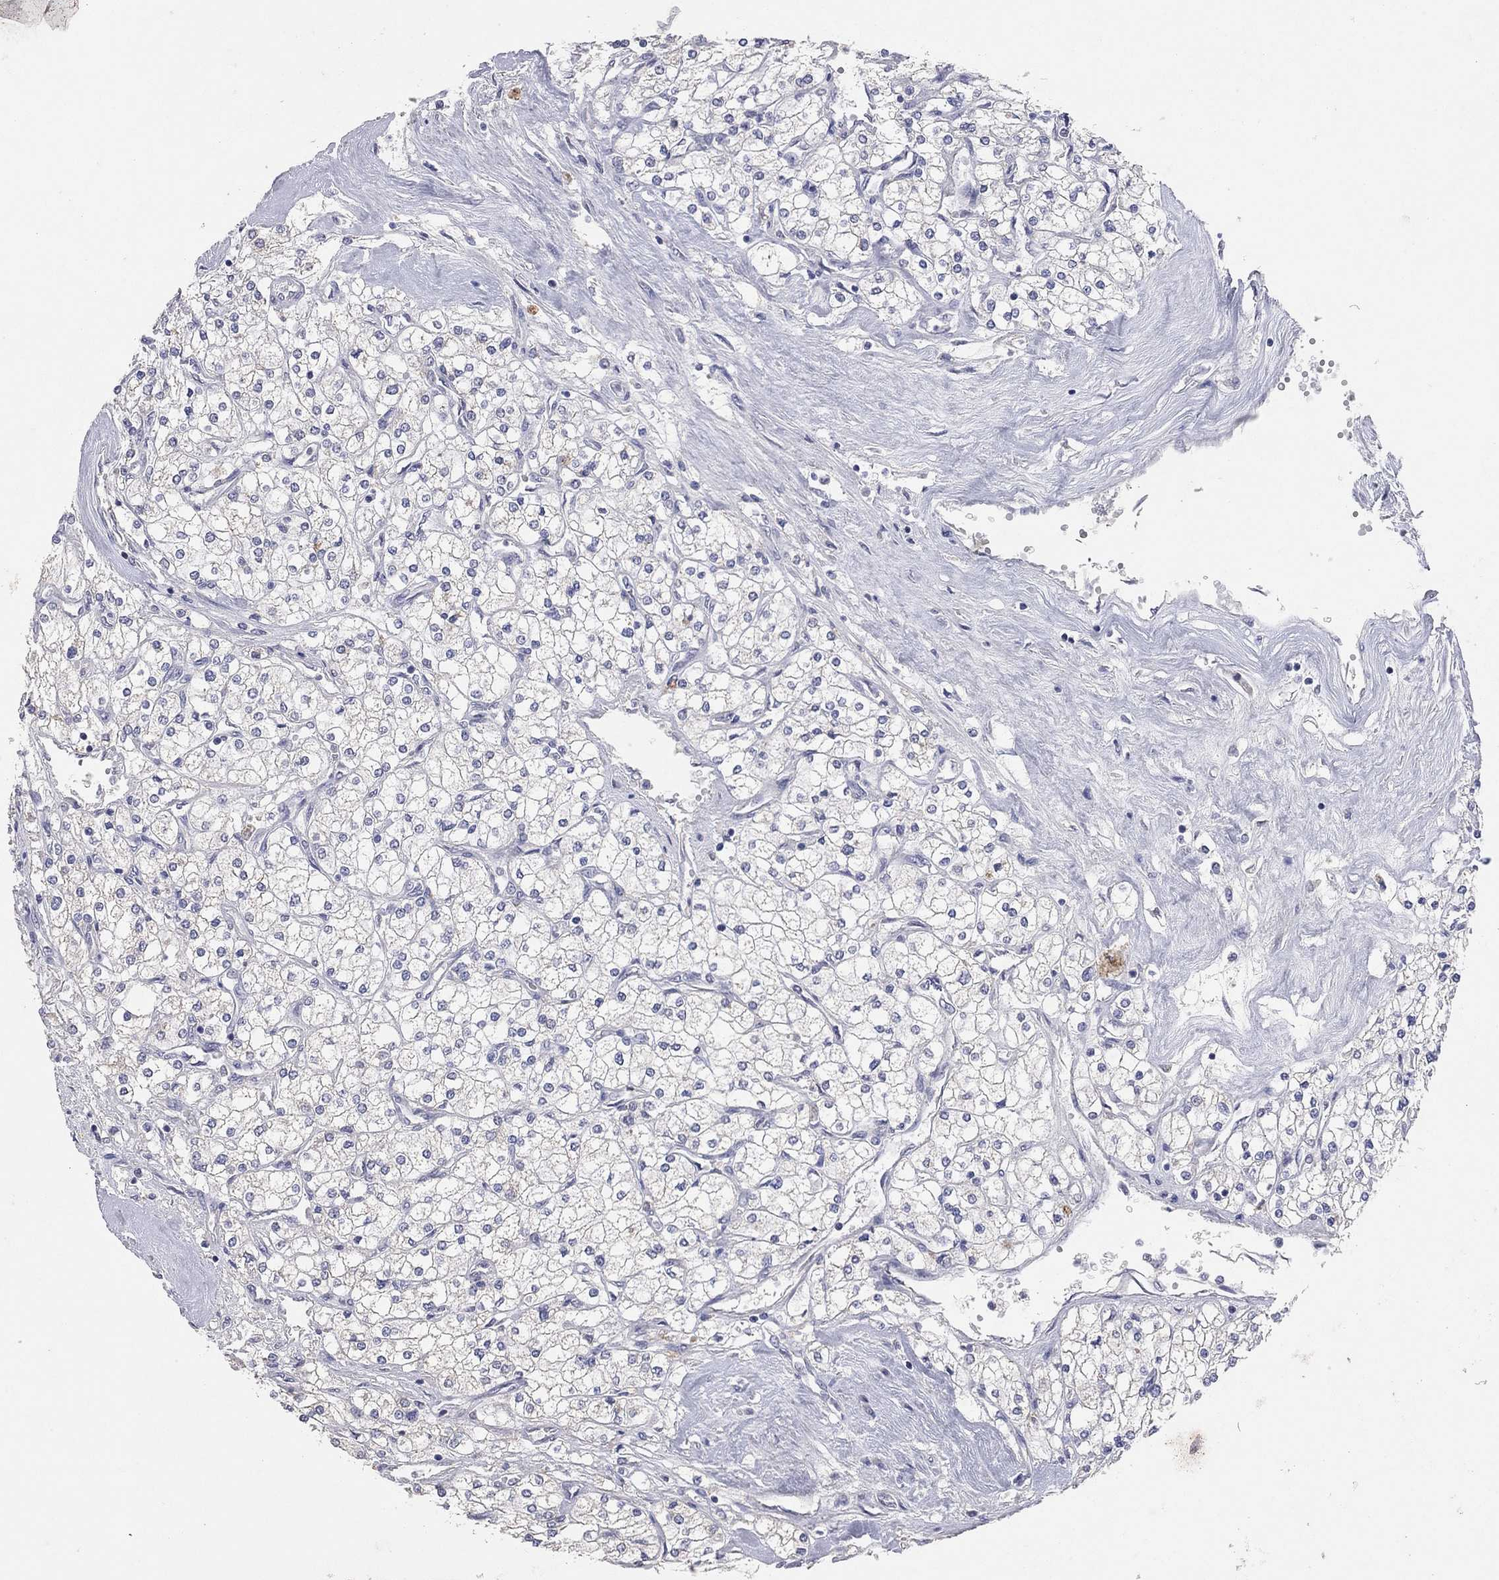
{"staining": {"intensity": "negative", "quantity": "none", "location": "none"}, "tissue": "renal cancer", "cell_type": "Tumor cells", "image_type": "cancer", "snomed": [{"axis": "morphology", "description": "Adenocarcinoma, NOS"}, {"axis": "topography", "description": "Kidney"}], "caption": "Renal cancer (adenocarcinoma) stained for a protein using IHC exhibits no positivity tumor cells.", "gene": "MMP13", "patient": {"sex": "male", "age": 80}}